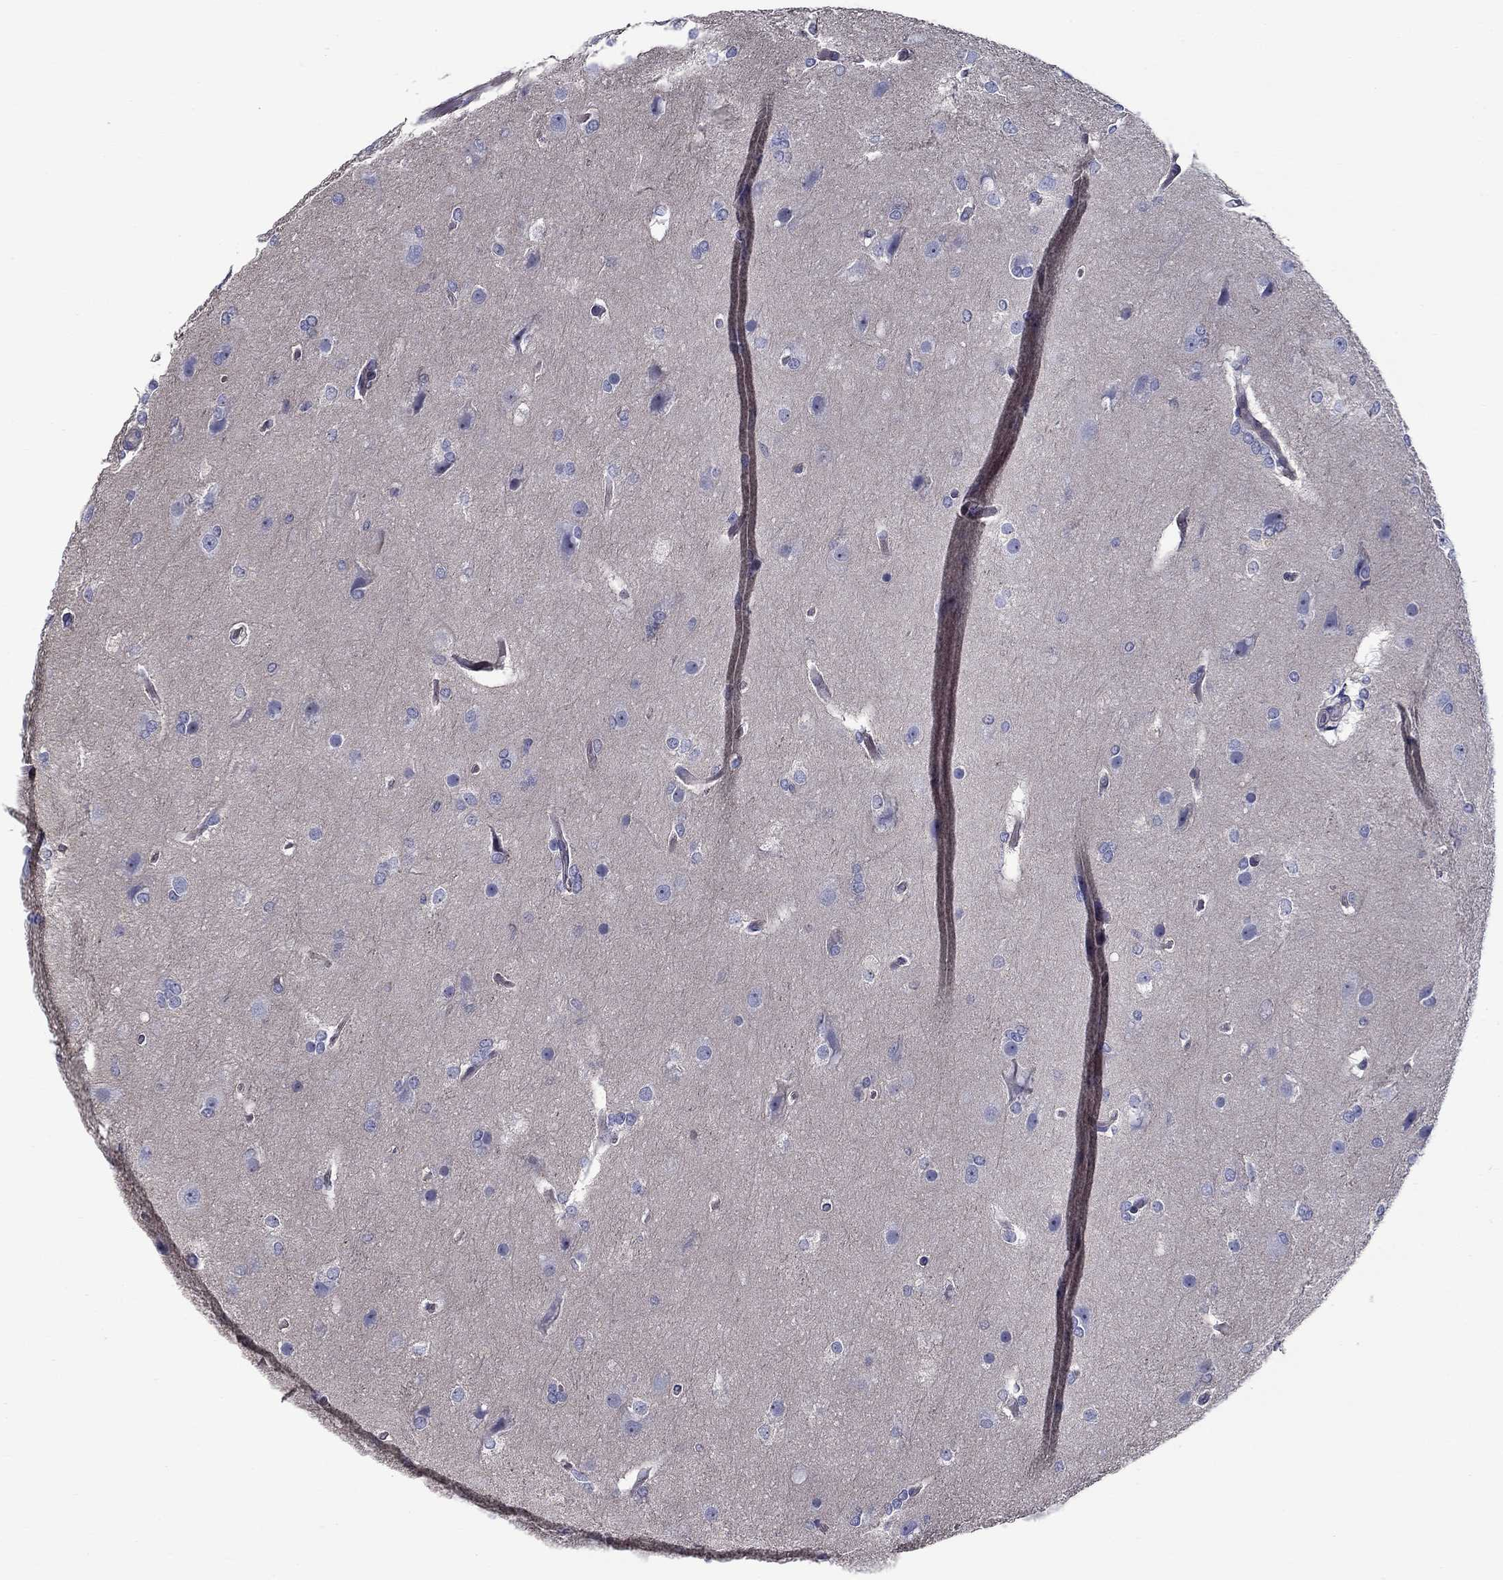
{"staining": {"intensity": "negative", "quantity": "none", "location": "none"}, "tissue": "glioma", "cell_type": "Tumor cells", "image_type": "cancer", "snomed": [{"axis": "morphology", "description": "Glioma, malignant, High grade"}, {"axis": "topography", "description": "Brain"}], "caption": "Malignant glioma (high-grade) stained for a protein using immunohistochemistry (IHC) reveals no expression tumor cells.", "gene": "SIT1", "patient": {"sex": "female", "age": 61}}